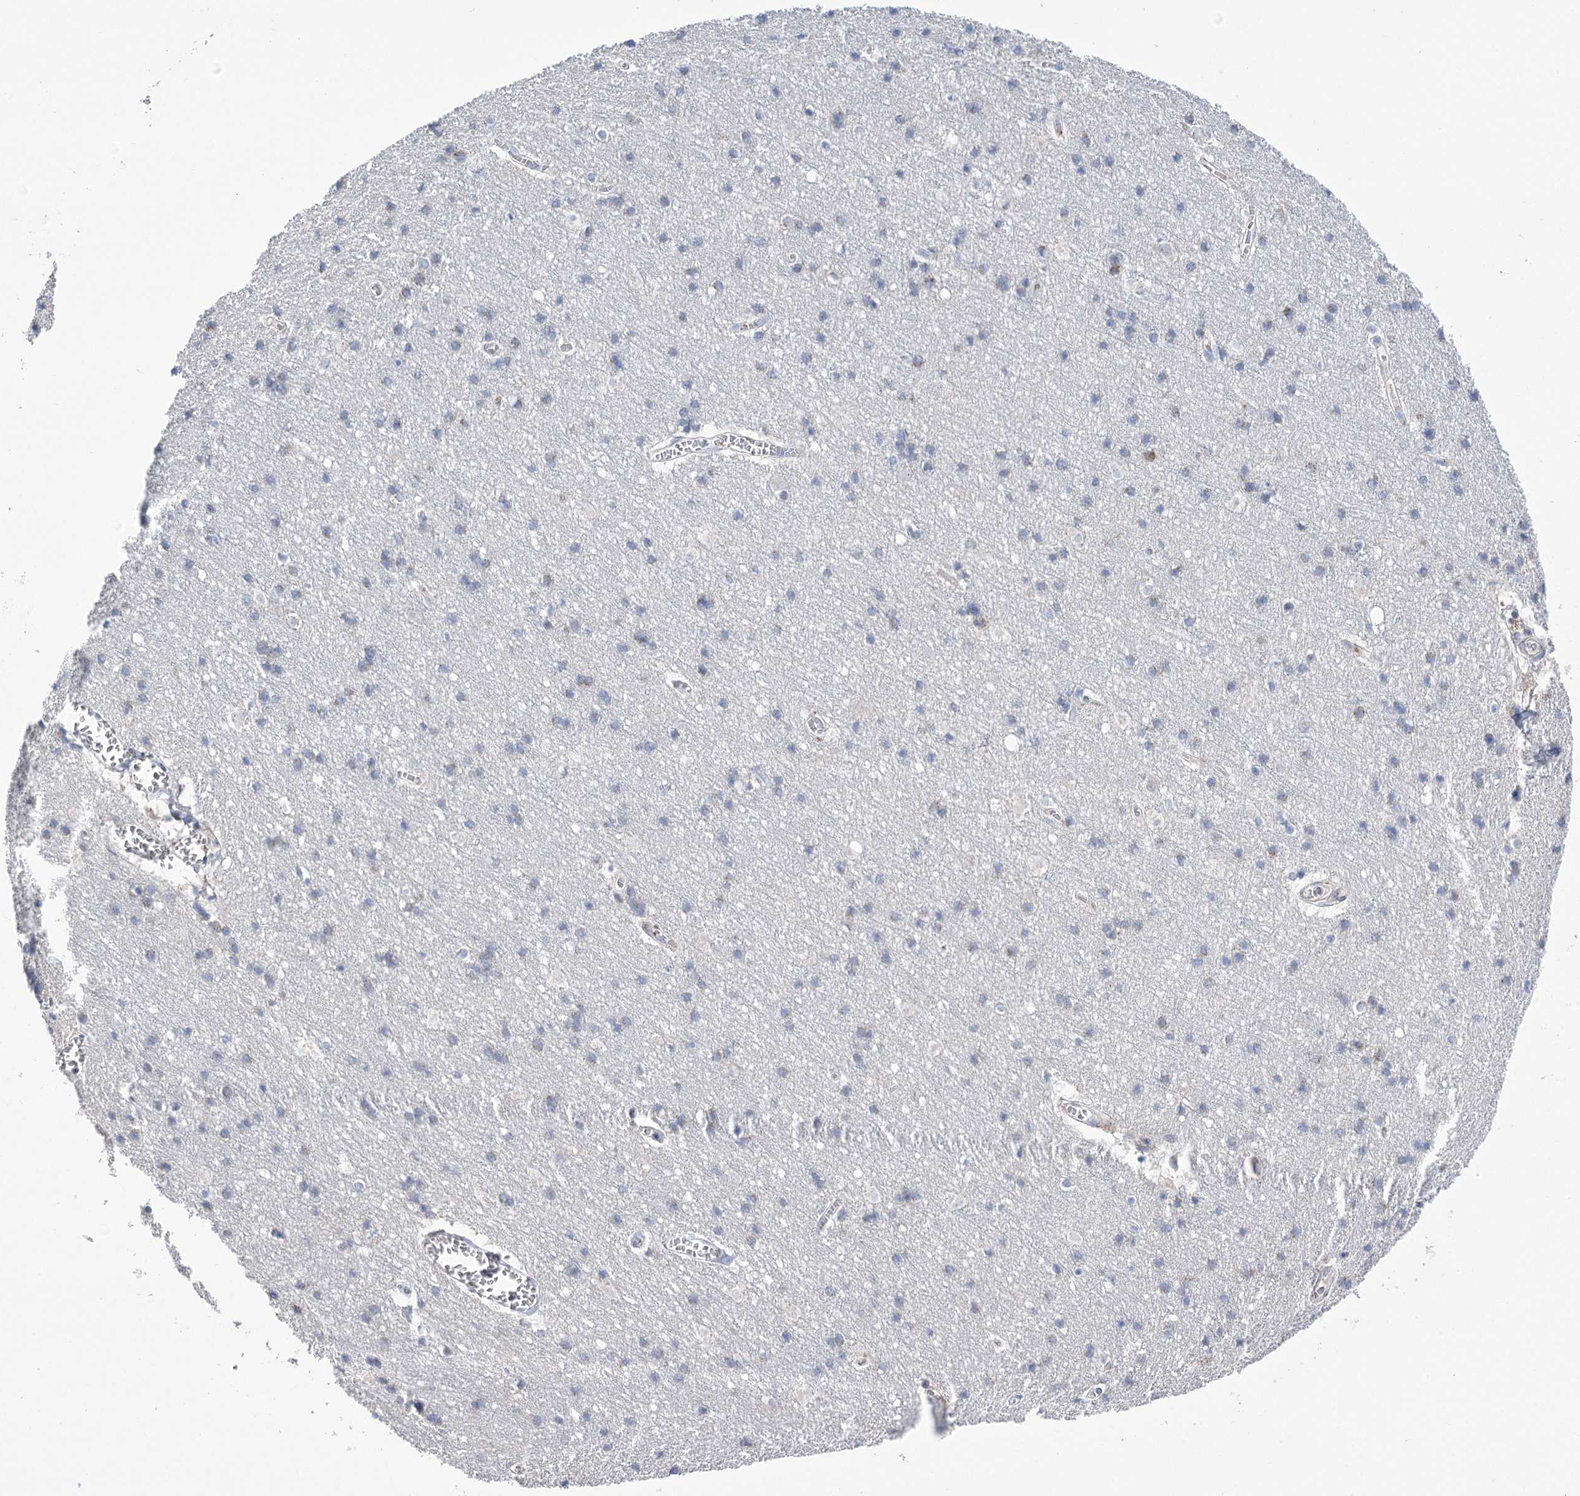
{"staining": {"intensity": "weak", "quantity": "25%-75%", "location": "cytoplasmic/membranous"}, "tissue": "cerebral cortex", "cell_type": "Endothelial cells", "image_type": "normal", "snomed": [{"axis": "morphology", "description": "Normal tissue, NOS"}, {"axis": "topography", "description": "Cerebral cortex"}], "caption": "Protein staining of benign cerebral cortex exhibits weak cytoplasmic/membranous expression in approximately 25%-75% of endothelial cells.", "gene": "NME7", "patient": {"sex": "male", "age": 54}}